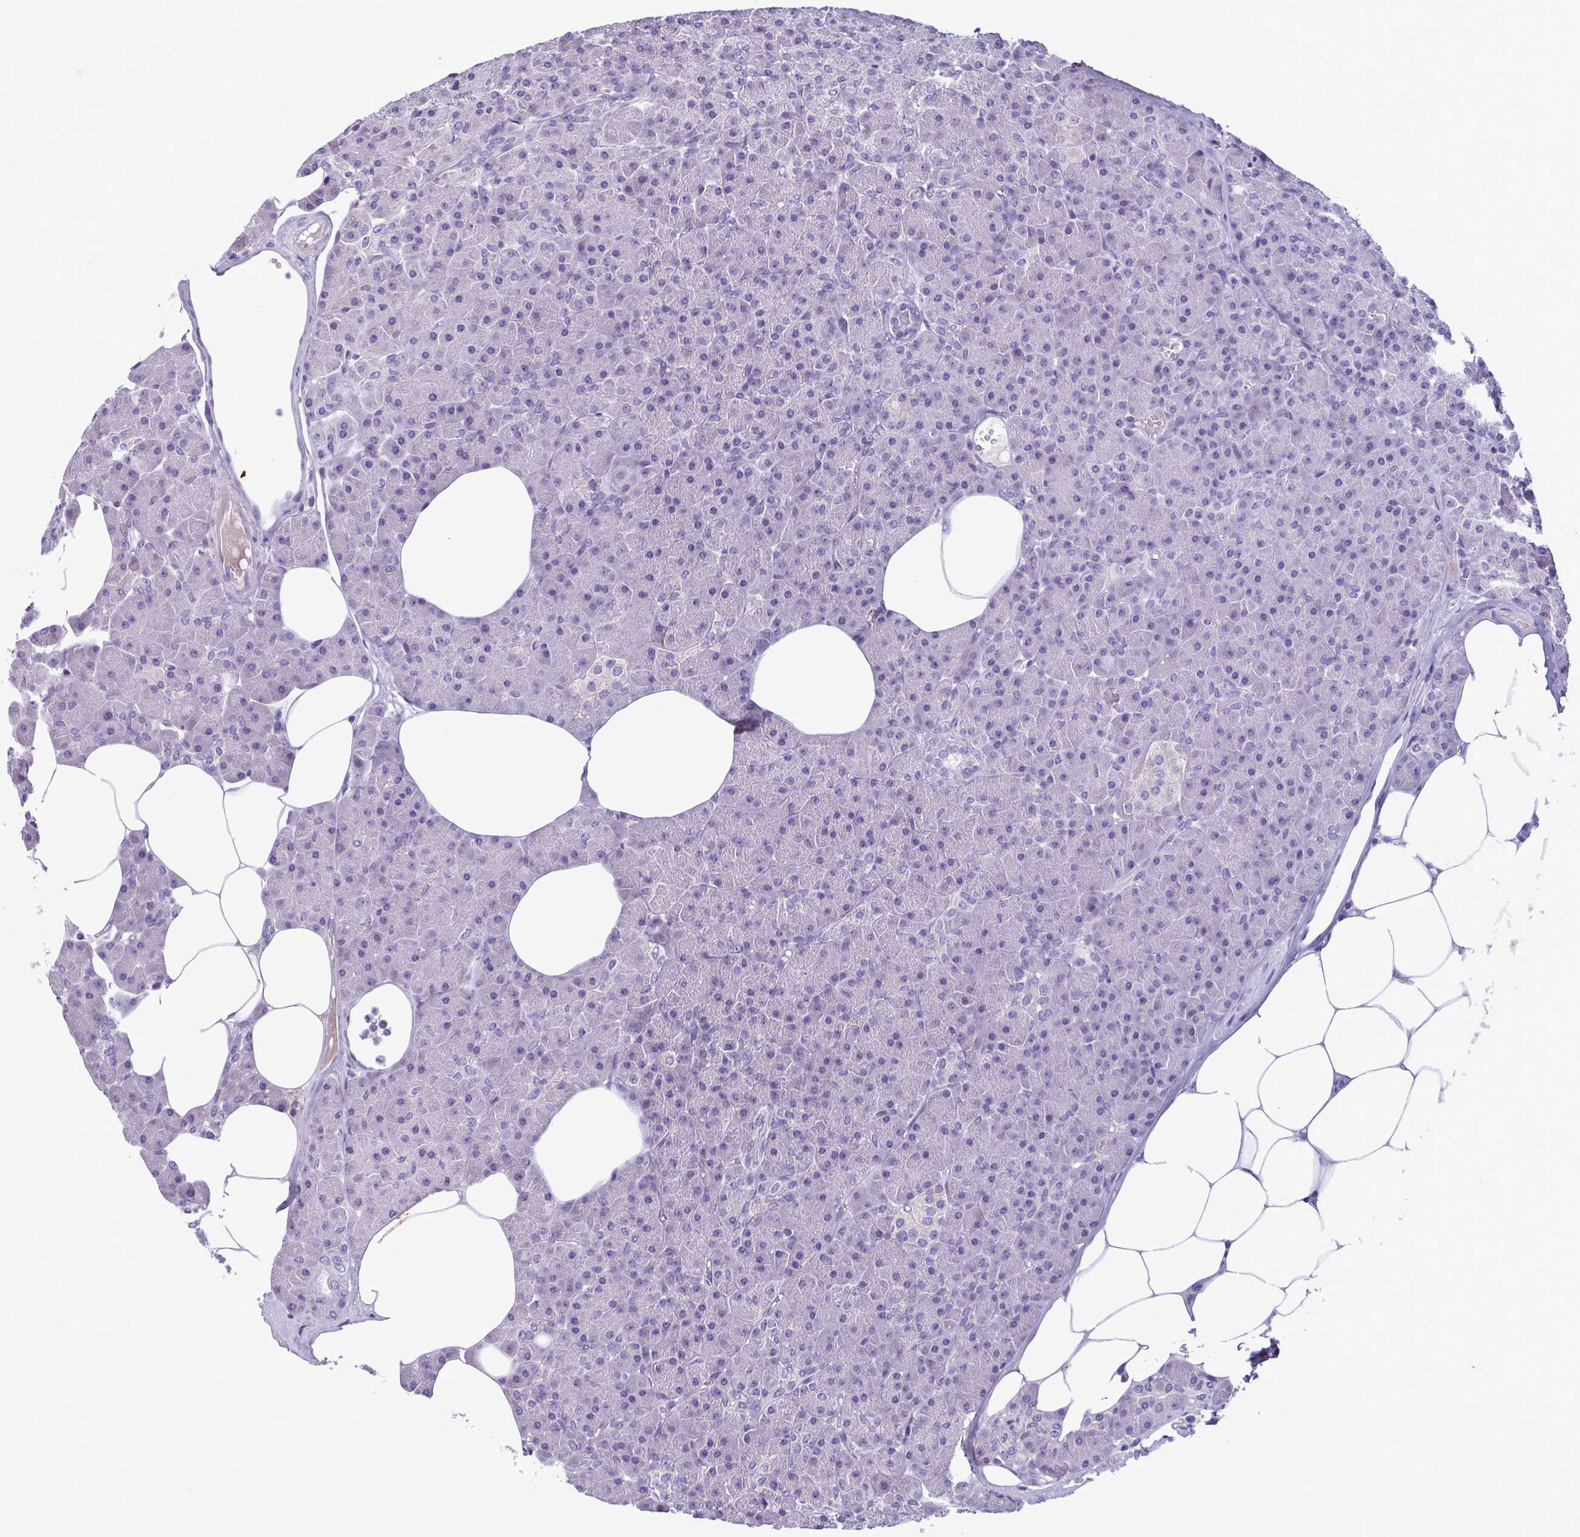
{"staining": {"intensity": "negative", "quantity": "none", "location": "none"}, "tissue": "pancreas", "cell_type": "Exocrine glandular cells", "image_type": "normal", "snomed": [{"axis": "morphology", "description": "Normal tissue, NOS"}, {"axis": "topography", "description": "Pancreas"}], "caption": "Immunohistochemical staining of unremarkable pancreas exhibits no significant expression in exocrine glandular cells.", "gene": "F13B", "patient": {"sex": "female", "age": 45}}